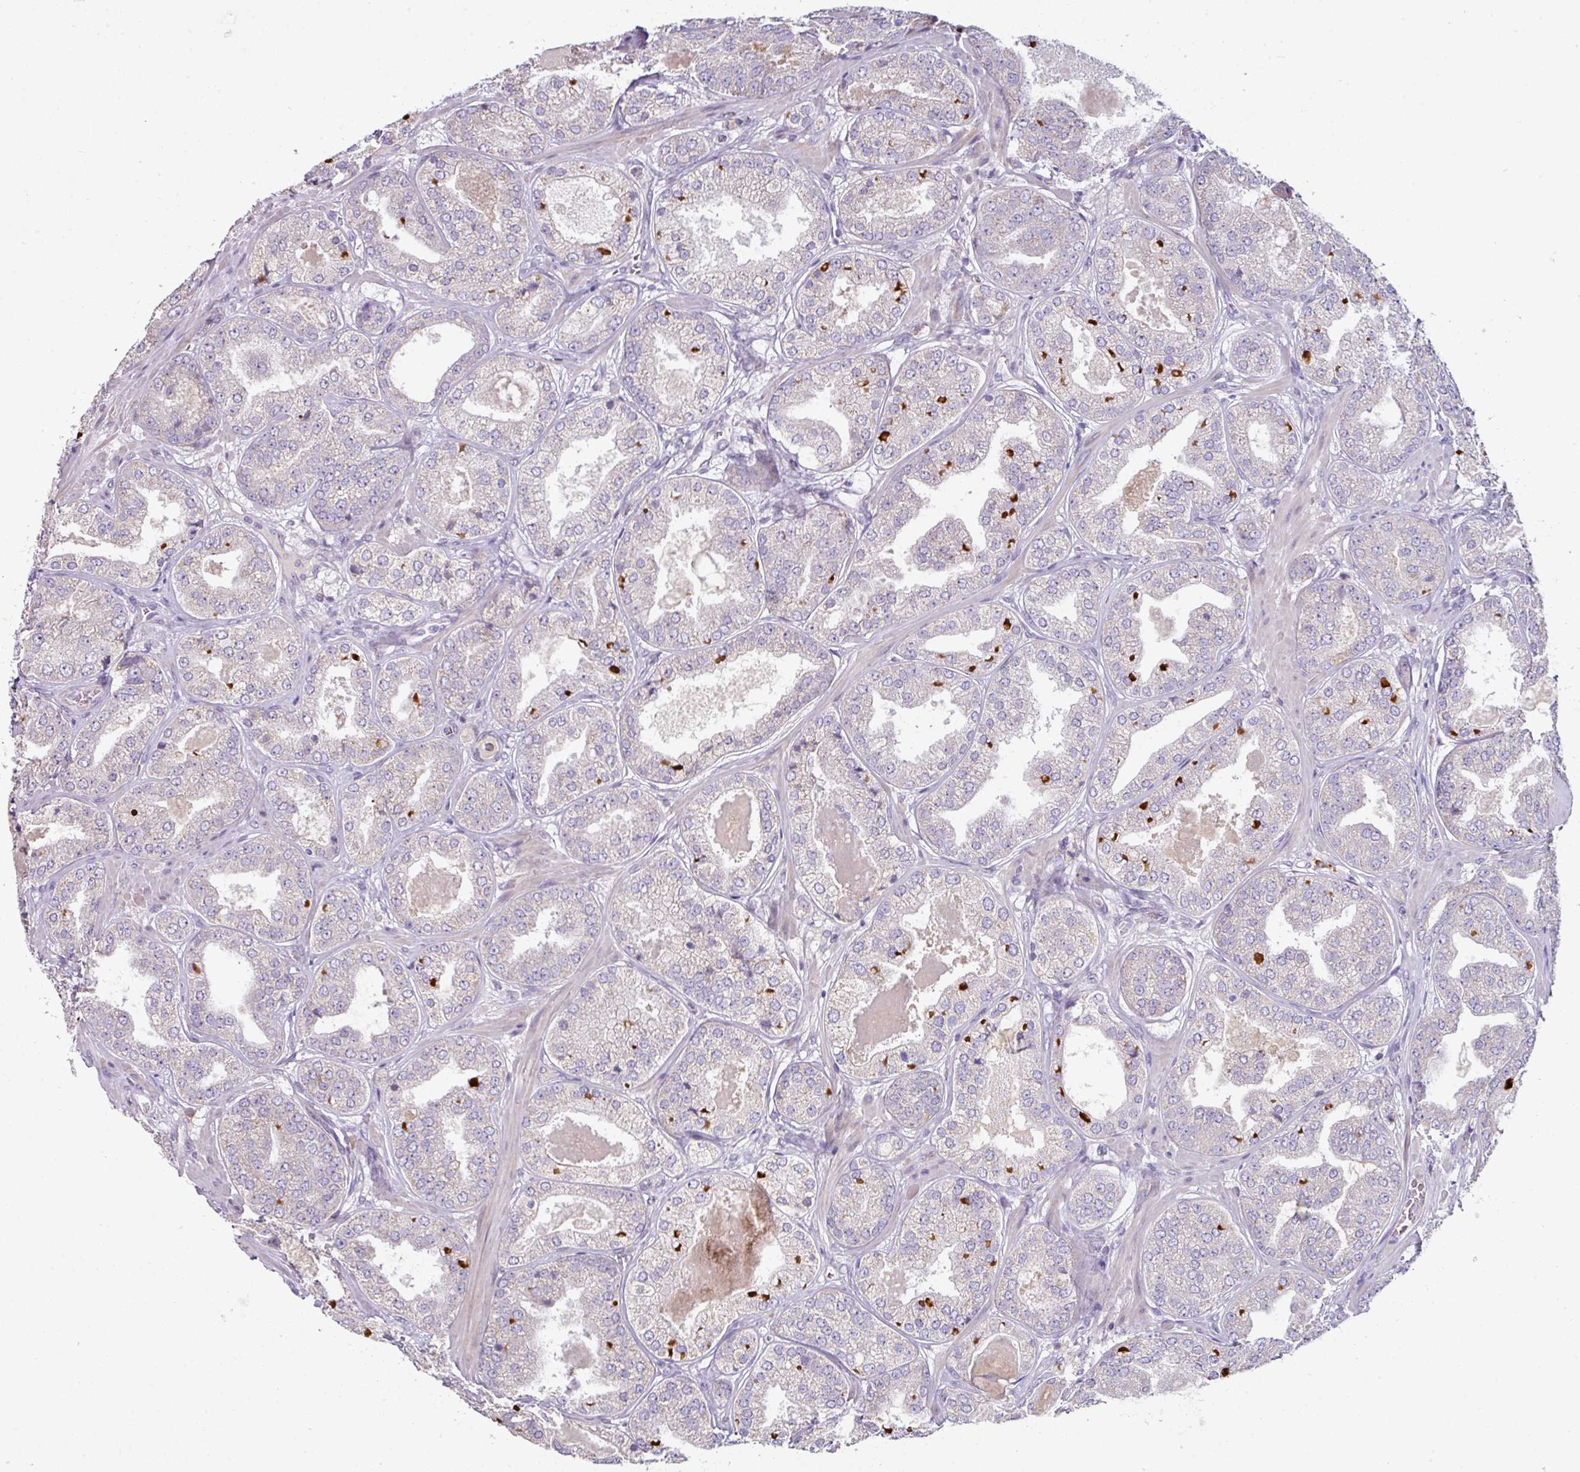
{"staining": {"intensity": "negative", "quantity": "none", "location": "none"}, "tissue": "prostate cancer", "cell_type": "Tumor cells", "image_type": "cancer", "snomed": [{"axis": "morphology", "description": "Adenocarcinoma, High grade"}, {"axis": "topography", "description": "Prostate"}], "caption": "Protein analysis of prostate high-grade adenocarcinoma displays no significant expression in tumor cells.", "gene": "SLAMF6", "patient": {"sex": "male", "age": 63}}